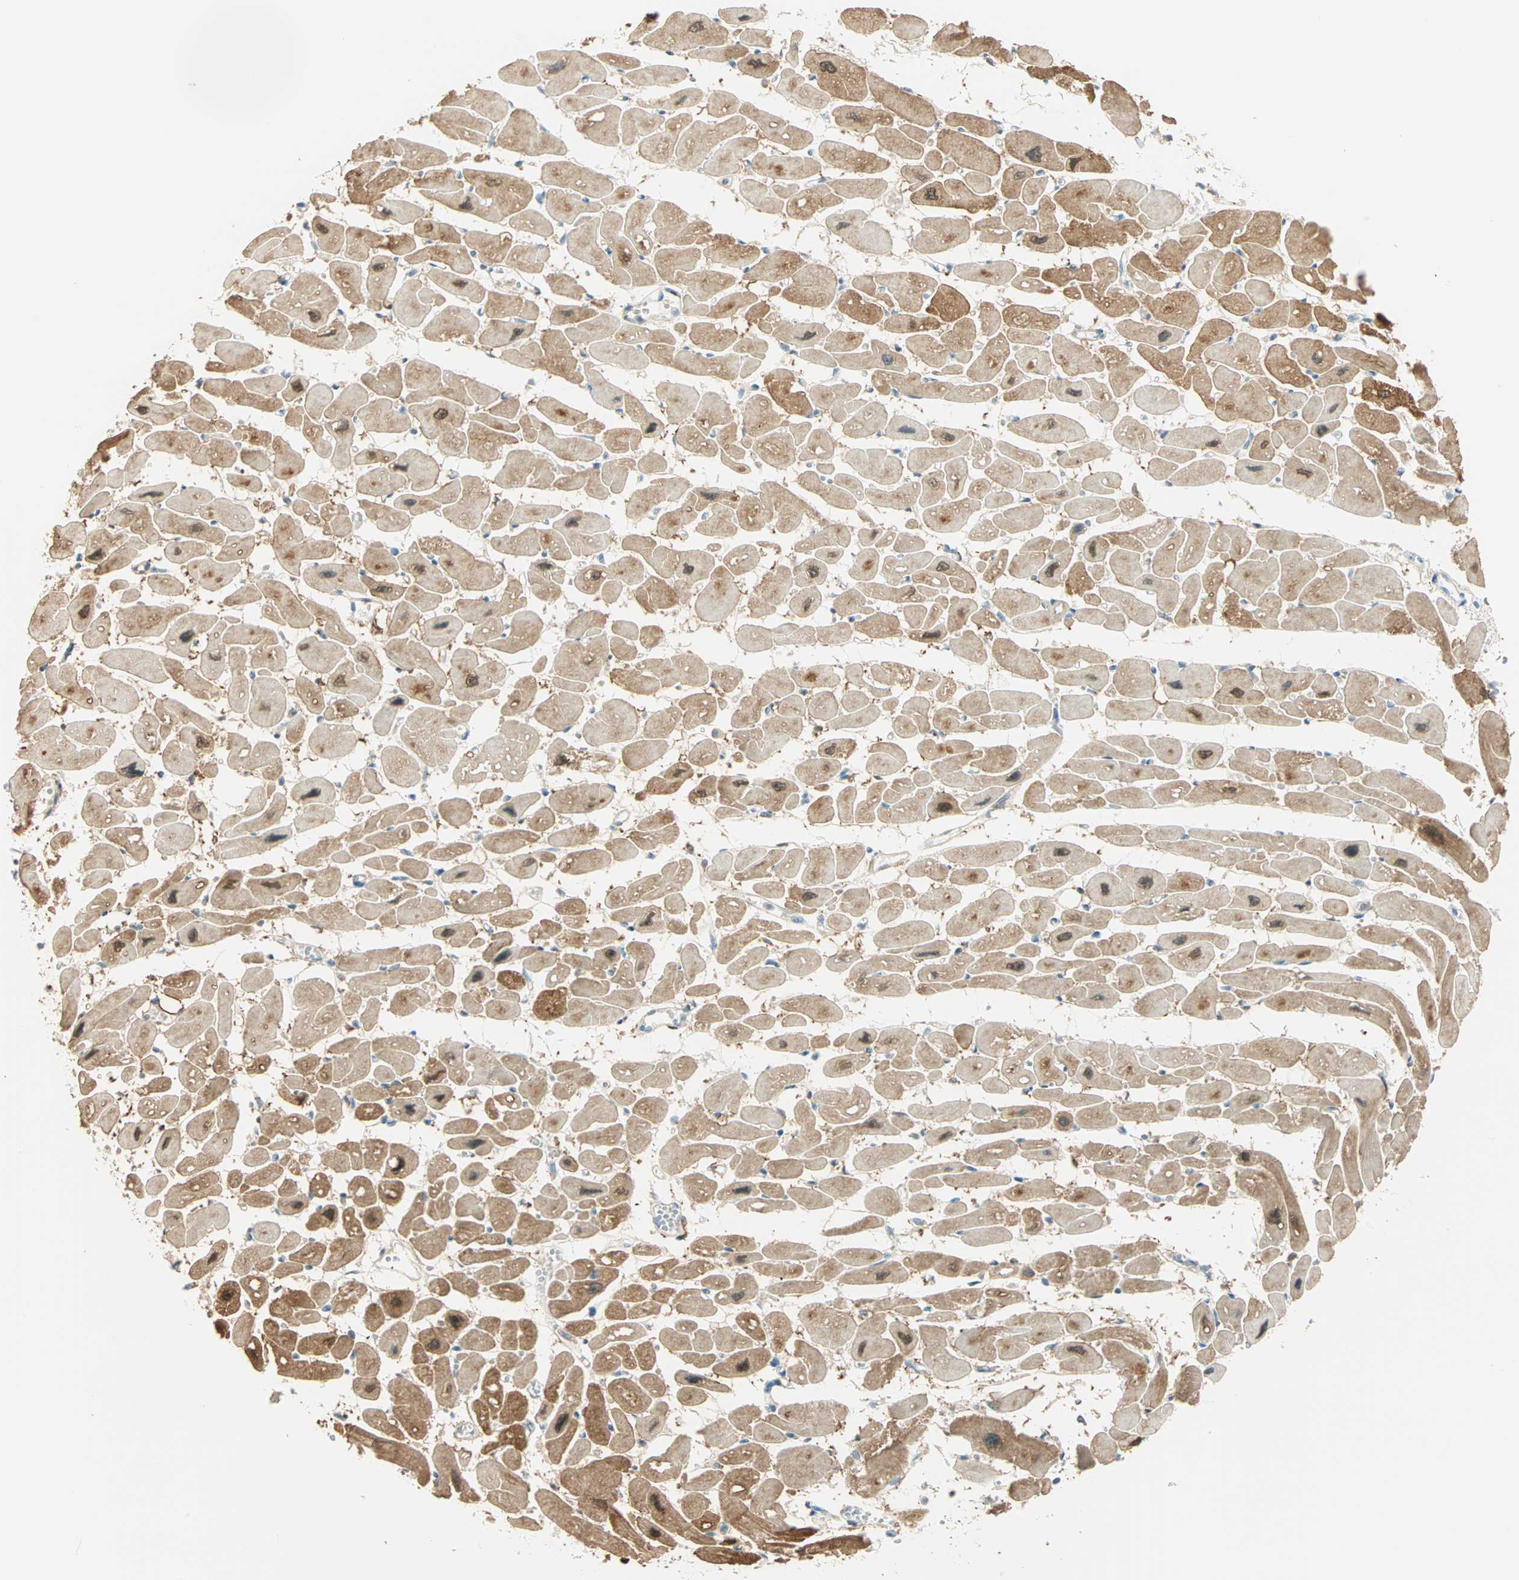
{"staining": {"intensity": "moderate", "quantity": ">75%", "location": "cytoplasmic/membranous,nuclear"}, "tissue": "heart muscle", "cell_type": "Cardiomyocytes", "image_type": "normal", "snomed": [{"axis": "morphology", "description": "Normal tissue, NOS"}, {"axis": "topography", "description": "Heart"}], "caption": "Brown immunohistochemical staining in benign human heart muscle reveals moderate cytoplasmic/membranous,nuclear positivity in approximately >75% of cardiomyocytes. The protein is shown in brown color, while the nuclei are stained blue.", "gene": "S100A1", "patient": {"sex": "female", "age": 54}}